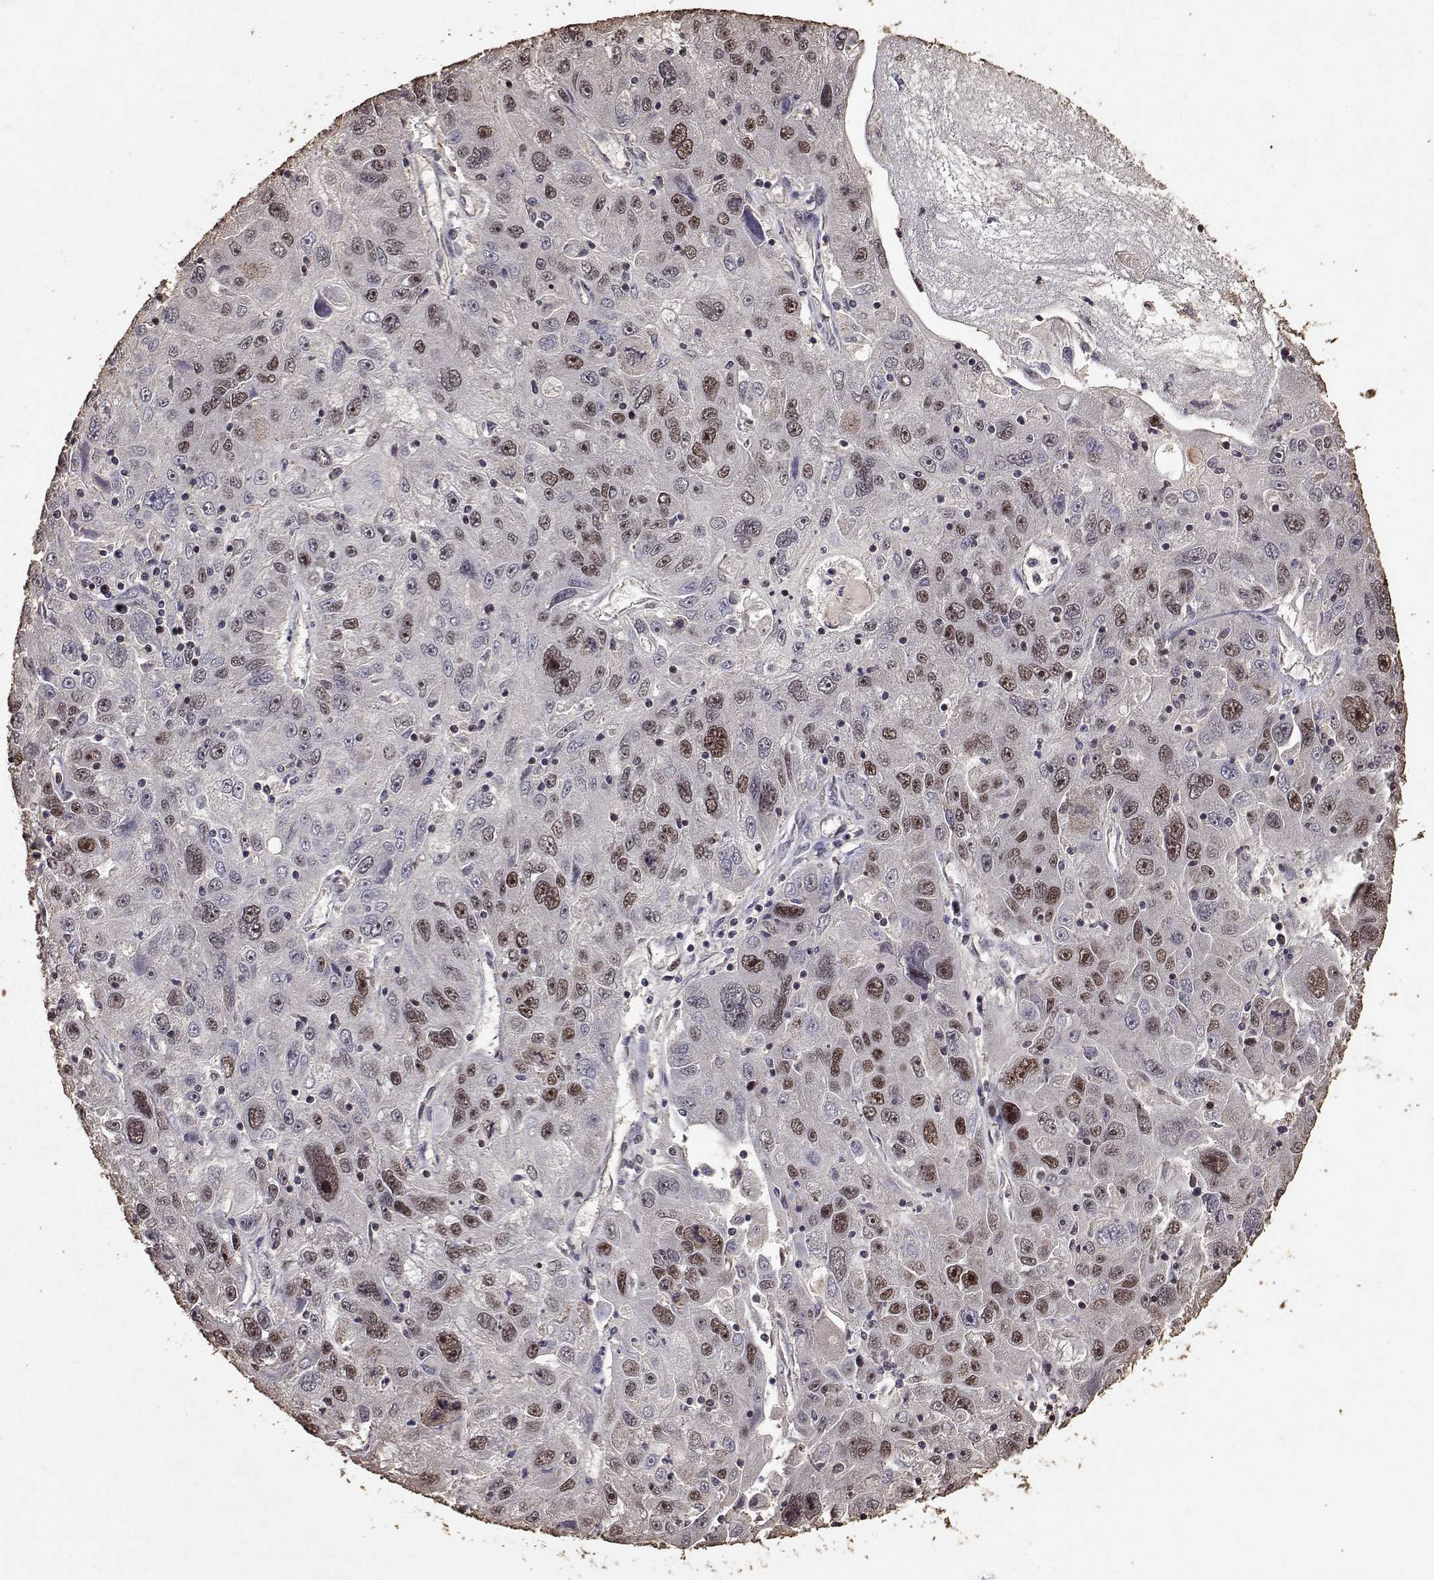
{"staining": {"intensity": "moderate", "quantity": "25%-75%", "location": "nuclear"}, "tissue": "stomach cancer", "cell_type": "Tumor cells", "image_type": "cancer", "snomed": [{"axis": "morphology", "description": "Adenocarcinoma, NOS"}, {"axis": "topography", "description": "Stomach"}], "caption": "Immunohistochemistry (IHC) micrograph of neoplastic tissue: adenocarcinoma (stomach) stained using immunohistochemistry displays medium levels of moderate protein expression localized specifically in the nuclear of tumor cells, appearing as a nuclear brown color.", "gene": "TOE1", "patient": {"sex": "male", "age": 56}}